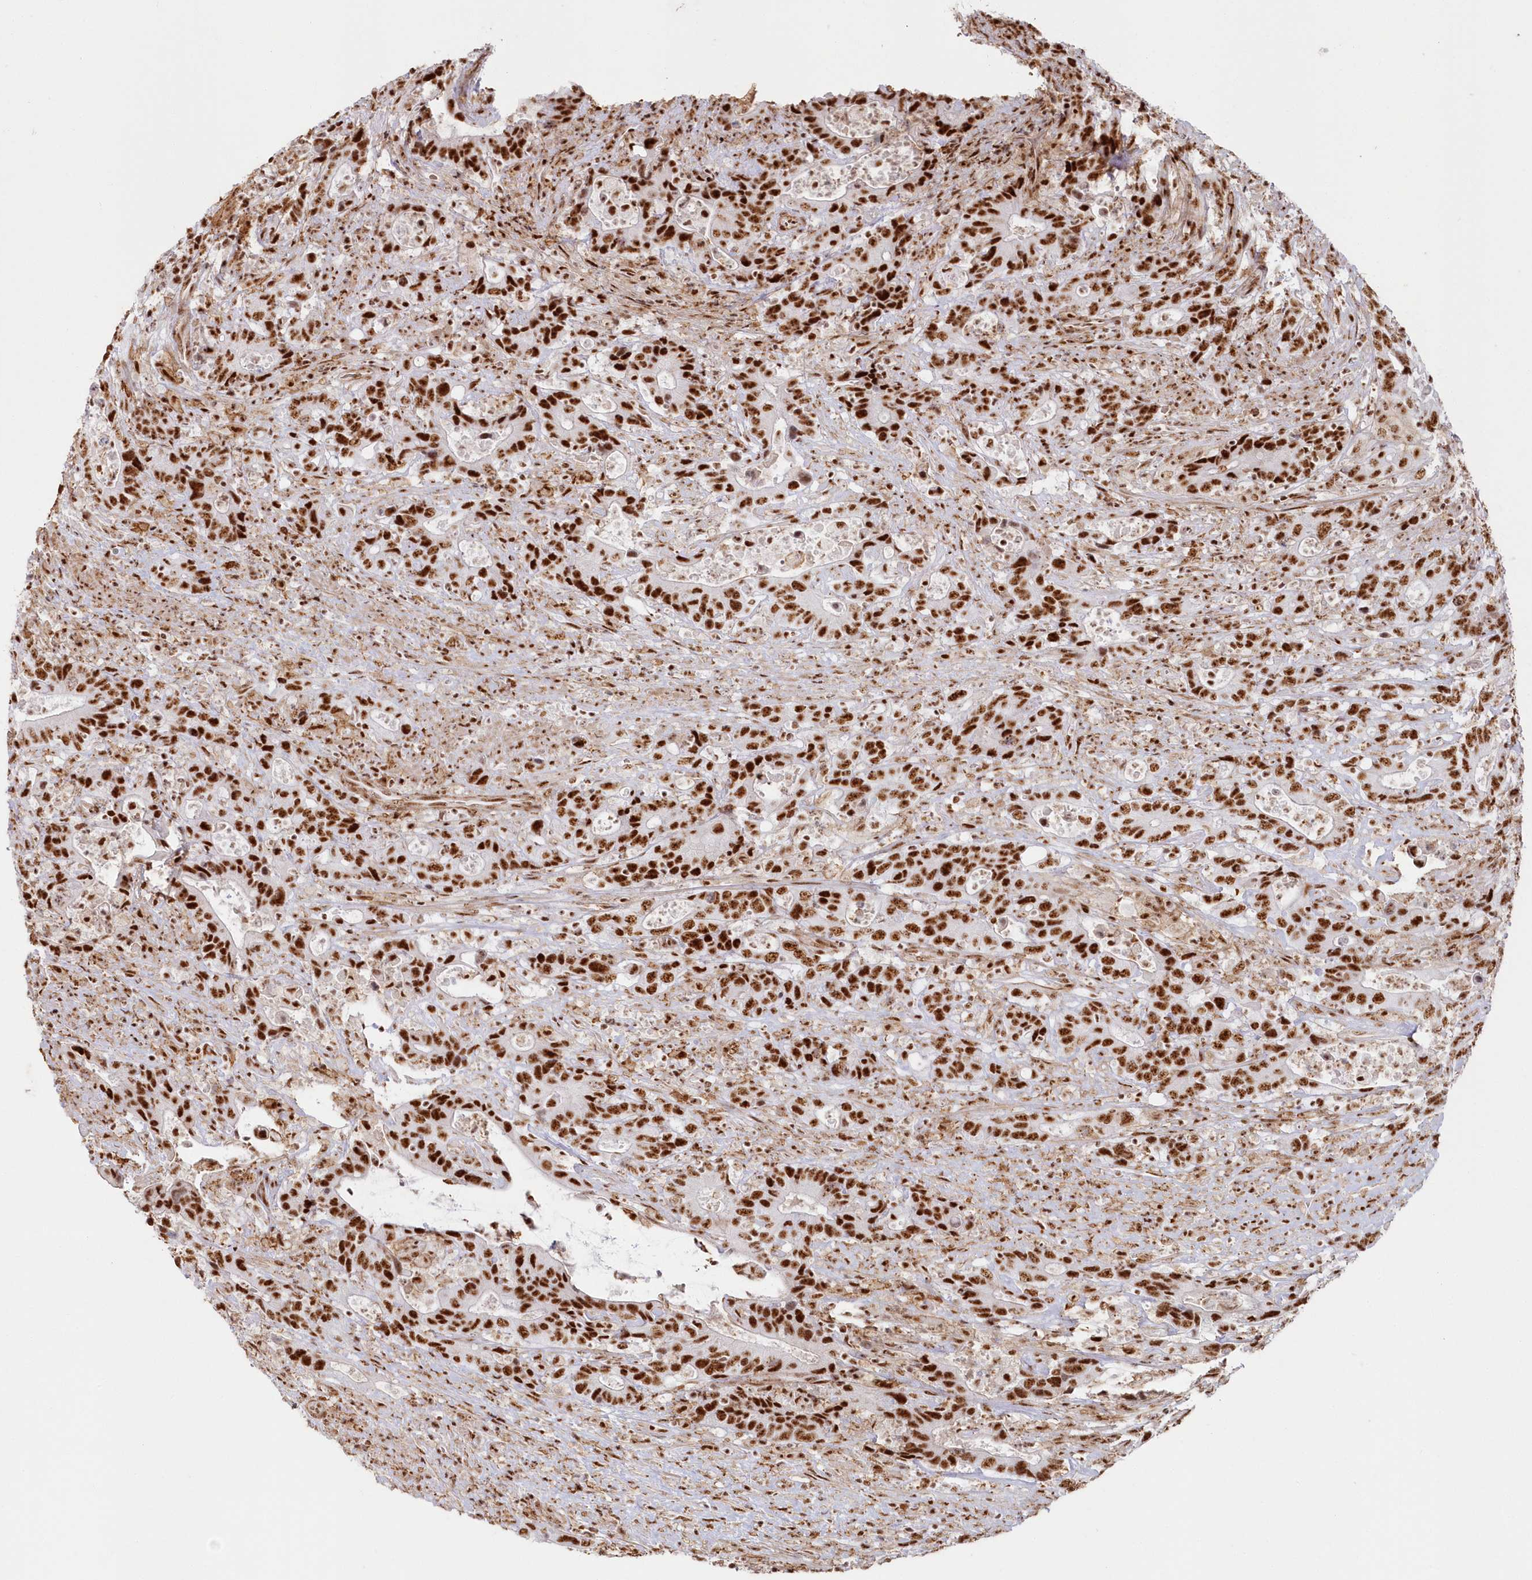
{"staining": {"intensity": "strong", "quantity": ">75%", "location": "nuclear"}, "tissue": "colorectal cancer", "cell_type": "Tumor cells", "image_type": "cancer", "snomed": [{"axis": "morphology", "description": "Adenocarcinoma, NOS"}, {"axis": "topography", "description": "Colon"}], "caption": "Colorectal adenocarcinoma stained for a protein reveals strong nuclear positivity in tumor cells. The protein of interest is shown in brown color, while the nuclei are stained blue.", "gene": "DDX46", "patient": {"sex": "female", "age": 75}}